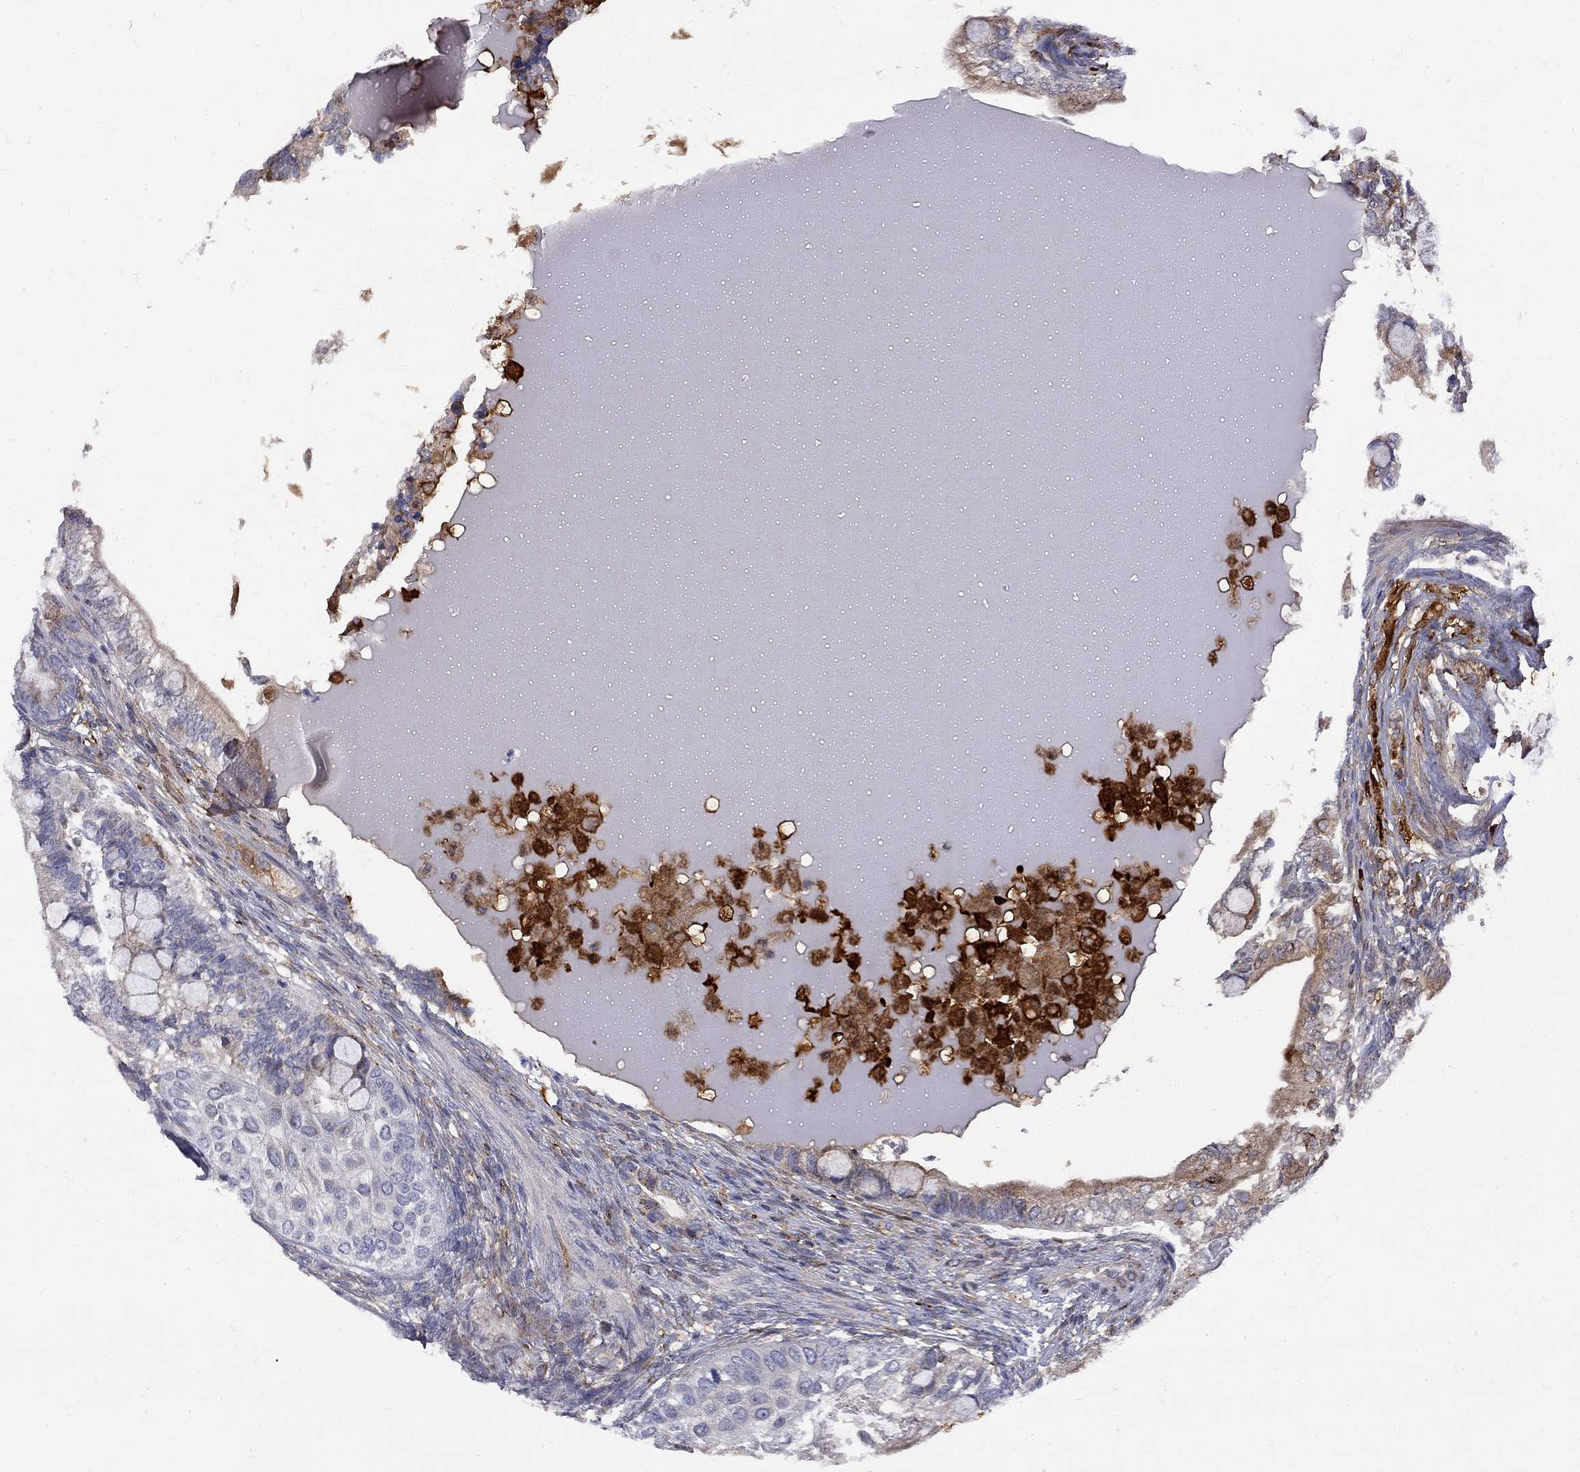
{"staining": {"intensity": "moderate", "quantity": "<25%", "location": "cytoplasmic/membranous"}, "tissue": "testis cancer", "cell_type": "Tumor cells", "image_type": "cancer", "snomed": [{"axis": "morphology", "description": "Seminoma, NOS"}, {"axis": "morphology", "description": "Carcinoma, Embryonal, NOS"}, {"axis": "topography", "description": "Testis"}], "caption": "Protein staining of embryonal carcinoma (testis) tissue exhibits moderate cytoplasmic/membranous staining in about <25% of tumor cells.", "gene": "MTHFR", "patient": {"sex": "male", "age": 41}}